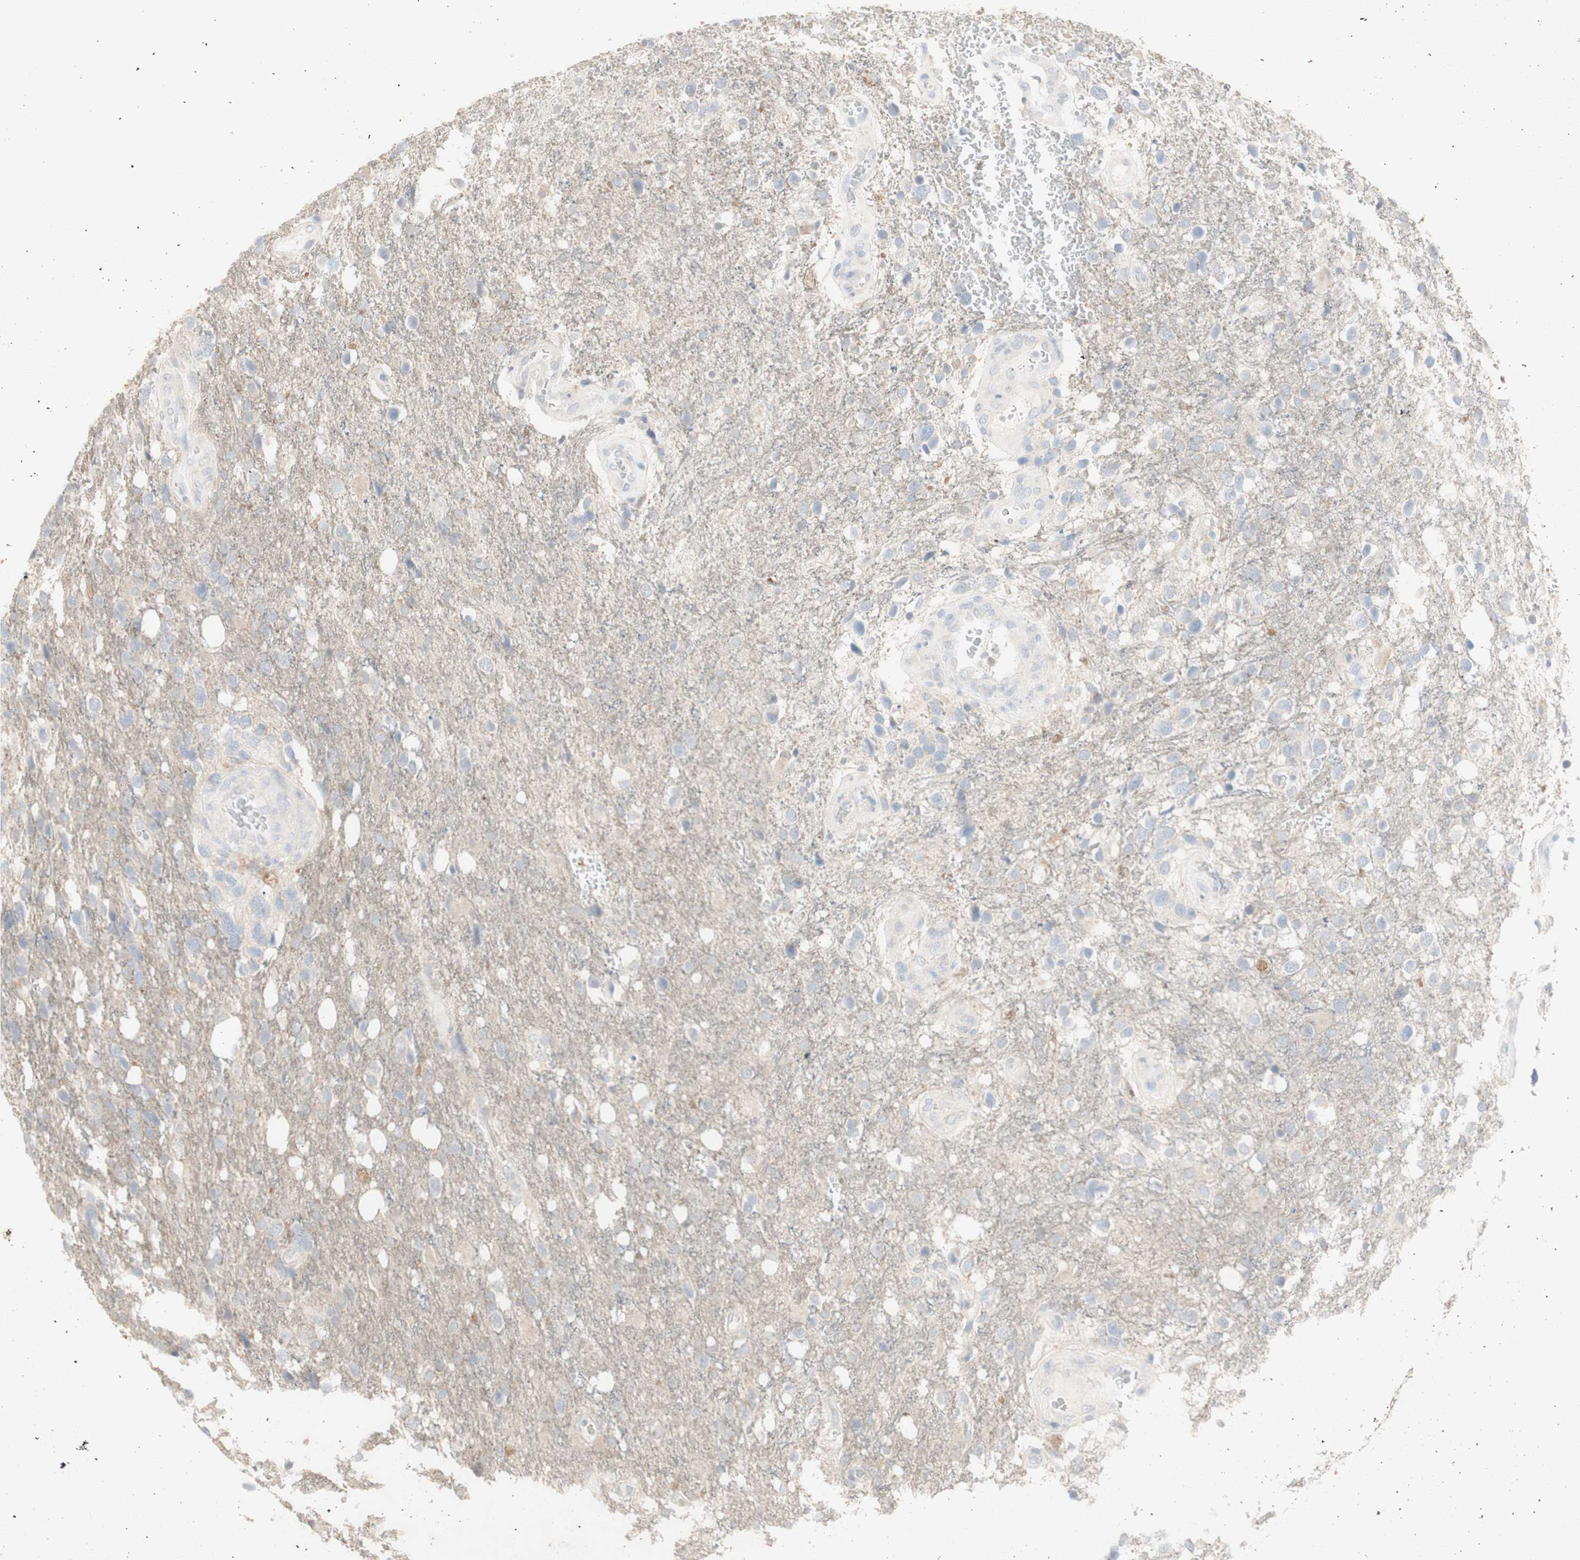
{"staining": {"intensity": "negative", "quantity": "none", "location": "none"}, "tissue": "glioma", "cell_type": "Tumor cells", "image_type": "cancer", "snomed": [{"axis": "morphology", "description": "Glioma, malignant, High grade"}, {"axis": "topography", "description": "Brain"}], "caption": "A high-resolution micrograph shows IHC staining of glioma, which displays no significant staining in tumor cells.", "gene": "ATP6V1B1", "patient": {"sex": "female", "age": 58}}